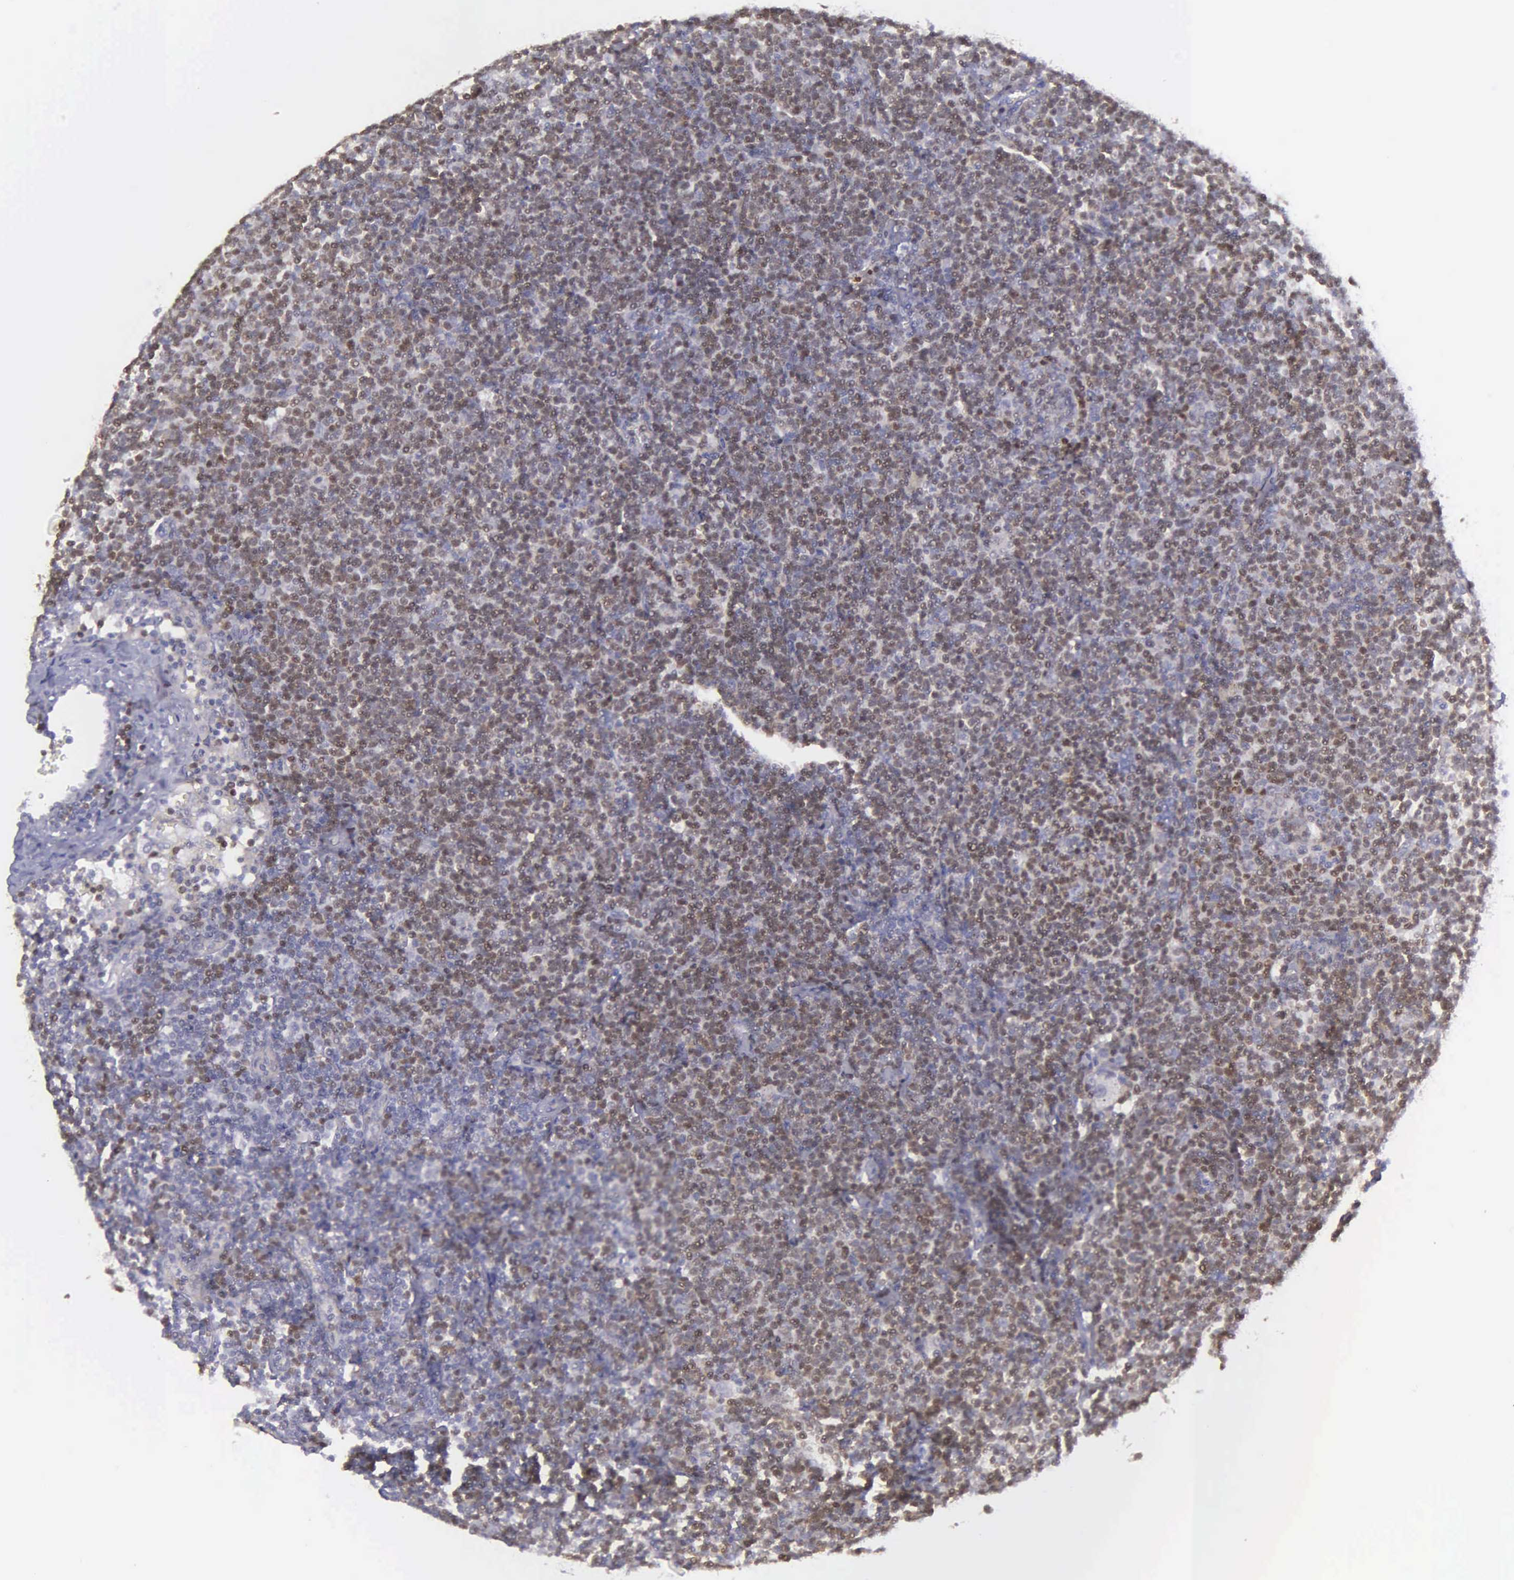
{"staining": {"intensity": "weak", "quantity": "25%-75%", "location": "nuclear"}, "tissue": "lymphoma", "cell_type": "Tumor cells", "image_type": "cancer", "snomed": [{"axis": "morphology", "description": "Malignant lymphoma, non-Hodgkin's type, Low grade"}, {"axis": "topography", "description": "Lymph node"}], "caption": "Lymphoma was stained to show a protein in brown. There is low levels of weak nuclear expression in approximately 25%-75% of tumor cells.", "gene": "MICAL3", "patient": {"sex": "male", "age": 65}}